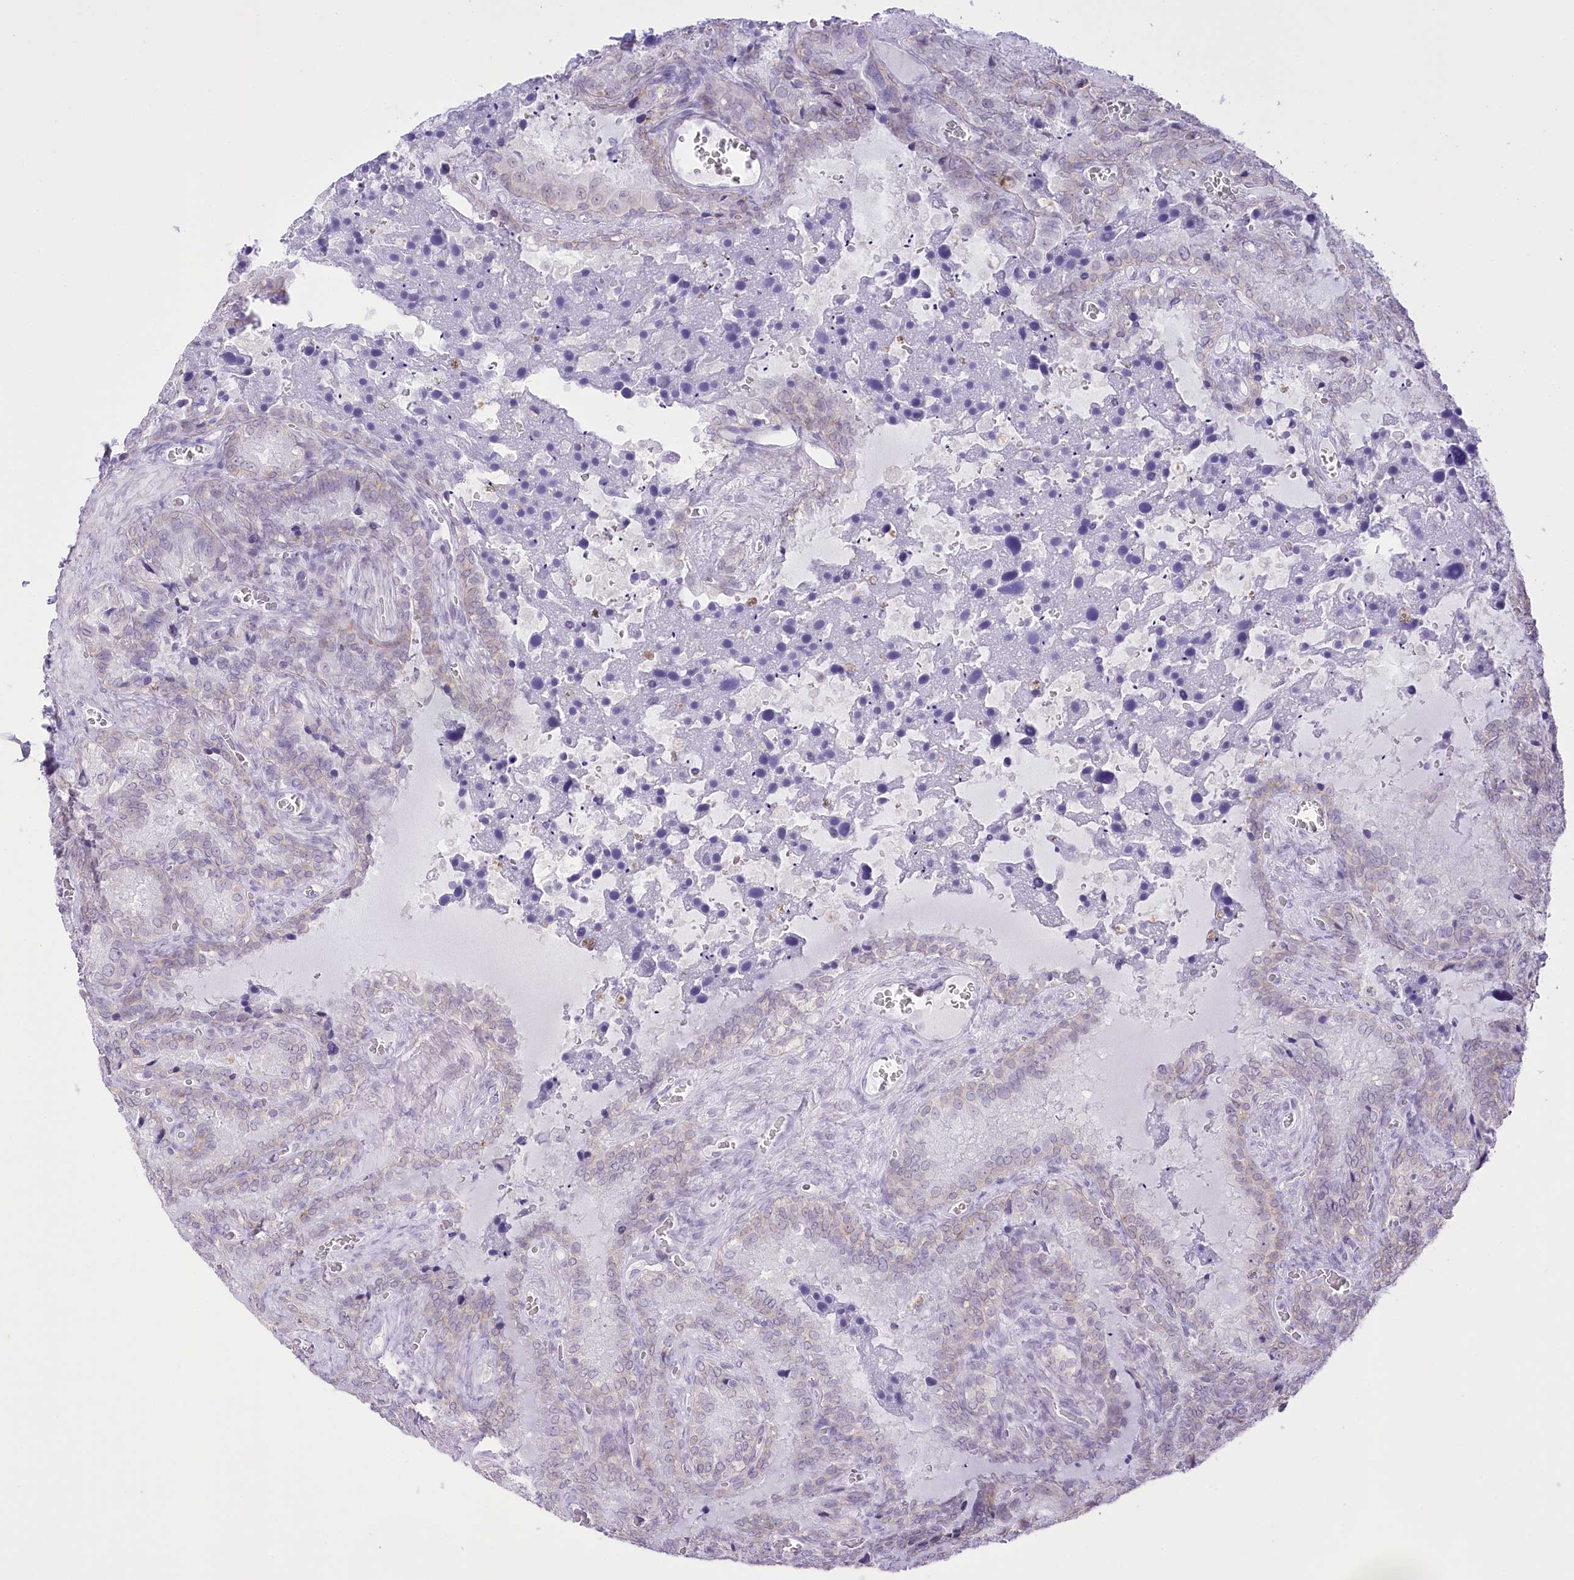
{"staining": {"intensity": "weak", "quantity": "<25%", "location": "cytoplasmic/membranous"}, "tissue": "seminal vesicle", "cell_type": "Glandular cells", "image_type": "normal", "snomed": [{"axis": "morphology", "description": "Normal tissue, NOS"}, {"axis": "topography", "description": "Seminal veicle"}], "caption": "This is a histopathology image of immunohistochemistry staining of unremarkable seminal vesicle, which shows no staining in glandular cells.", "gene": "SLC39A10", "patient": {"sex": "male", "age": 62}}